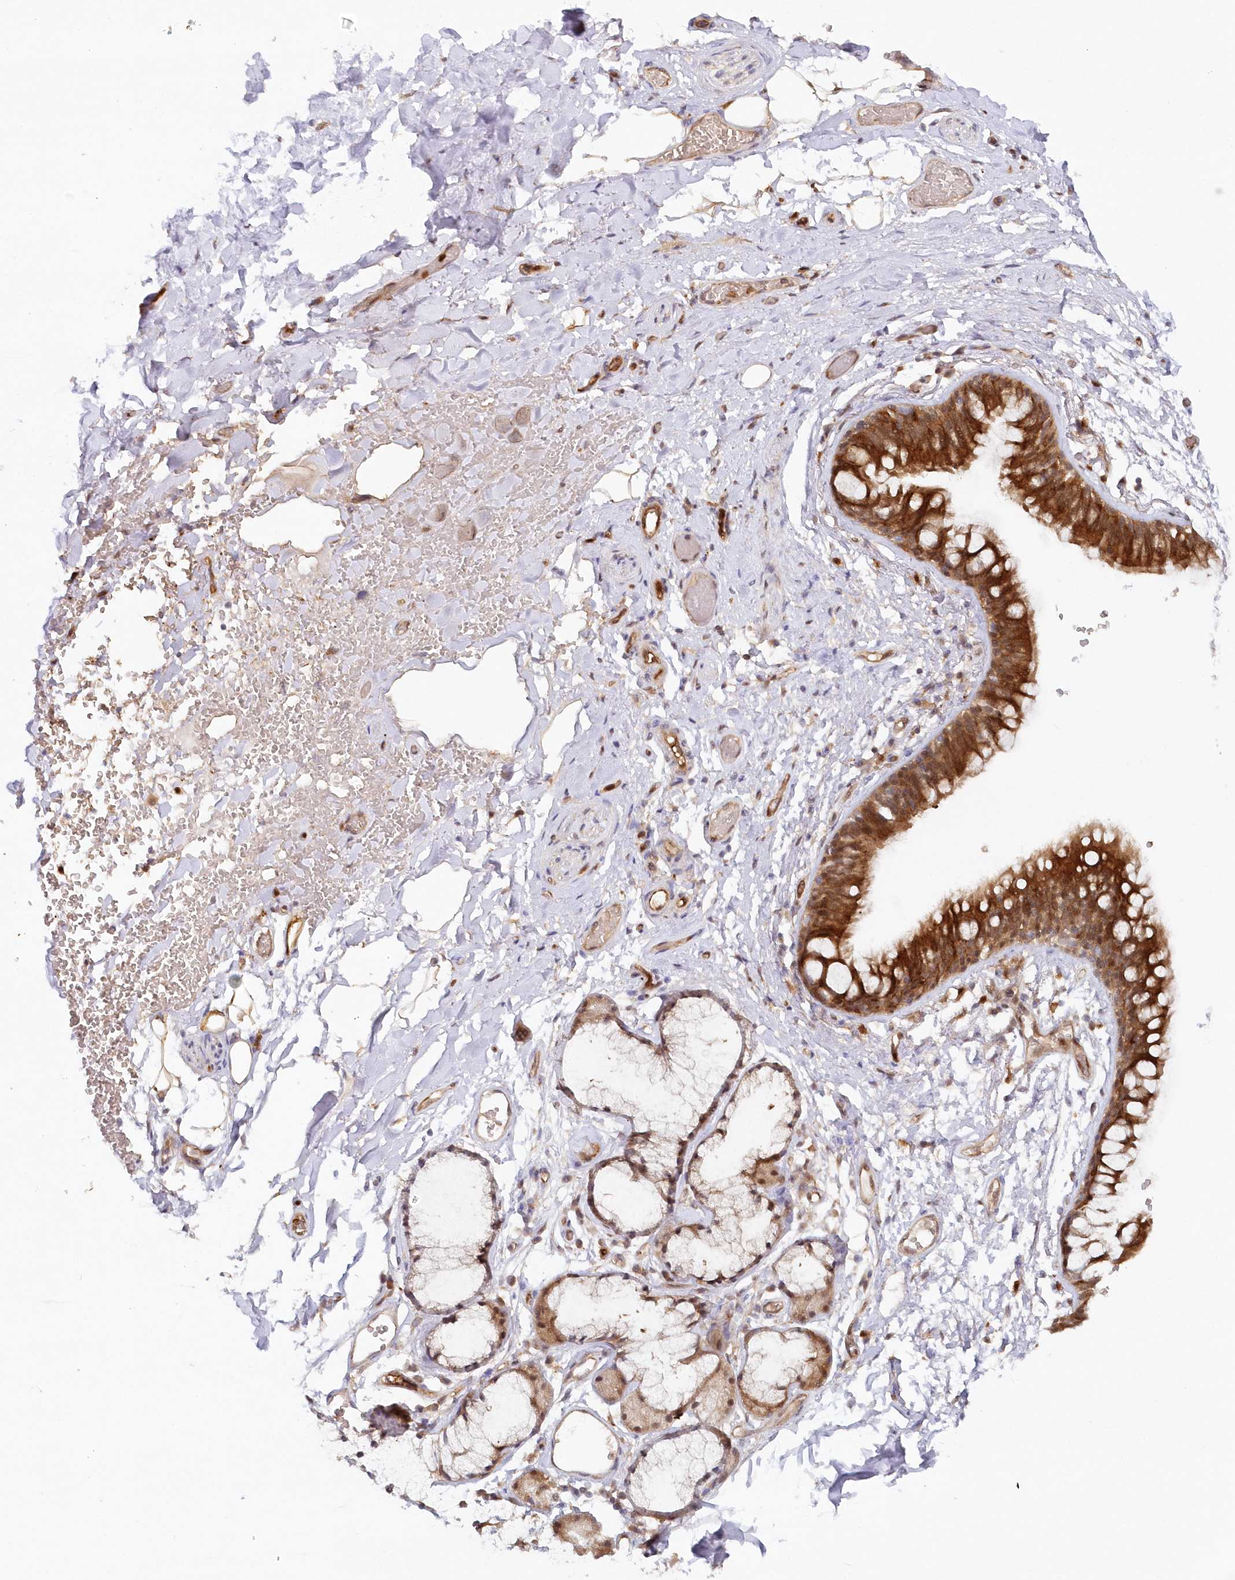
{"staining": {"intensity": "strong", "quantity": ">75%", "location": "cytoplasmic/membranous"}, "tissue": "adipose tissue", "cell_type": "Adipocytes", "image_type": "normal", "snomed": [{"axis": "morphology", "description": "Normal tissue, NOS"}, {"axis": "topography", "description": "Cartilage tissue"}, {"axis": "topography", "description": "Bronchus"}], "caption": "IHC staining of benign adipose tissue, which demonstrates high levels of strong cytoplasmic/membranous positivity in about >75% of adipocytes indicating strong cytoplasmic/membranous protein expression. The staining was performed using DAB (brown) for protein detection and nuclei were counterstained in hematoxylin (blue).", "gene": "GBE1", "patient": {"sex": "female", "age": 73}}